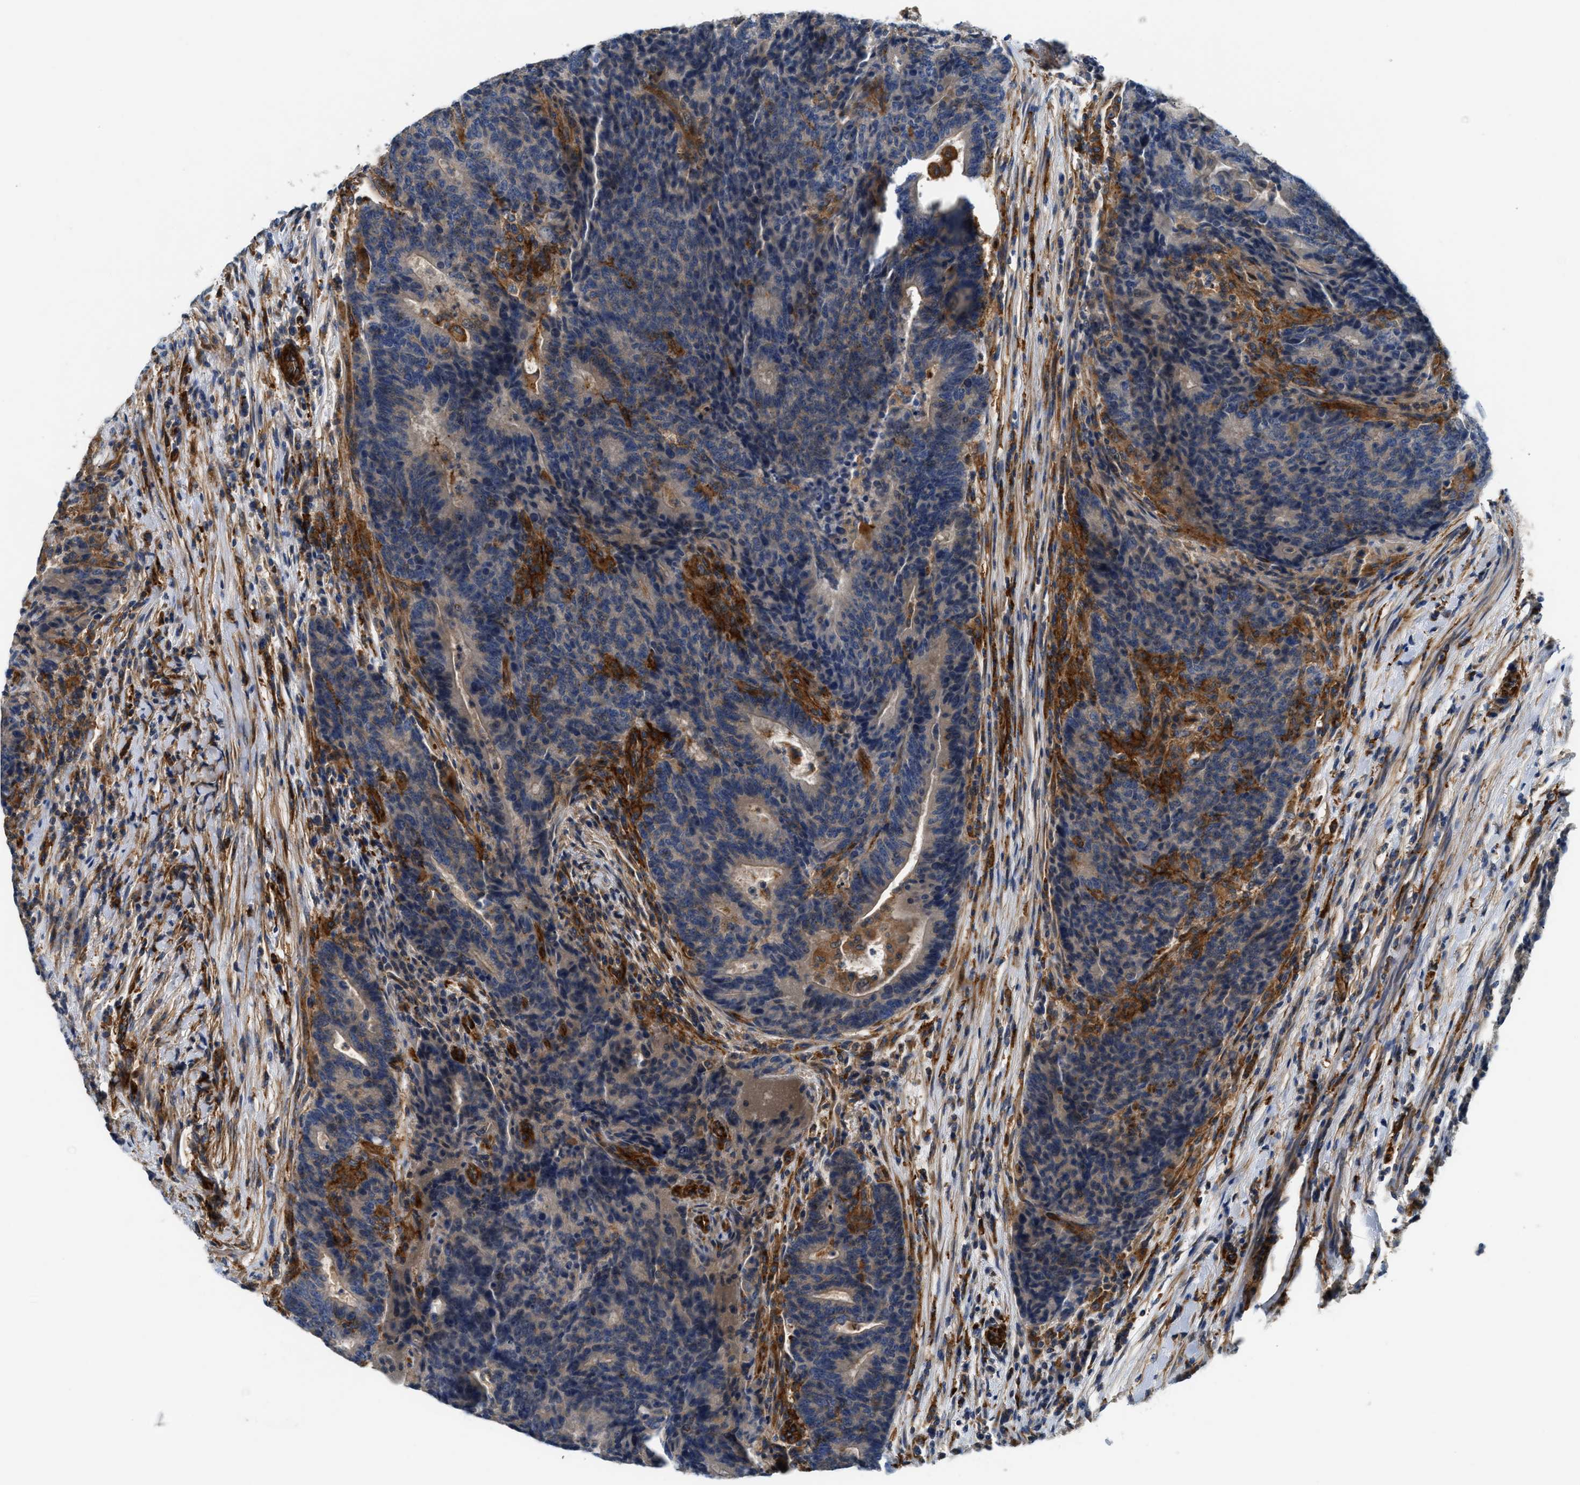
{"staining": {"intensity": "negative", "quantity": "none", "location": "none"}, "tissue": "colorectal cancer", "cell_type": "Tumor cells", "image_type": "cancer", "snomed": [{"axis": "morphology", "description": "Normal tissue, NOS"}, {"axis": "morphology", "description": "Adenocarcinoma, NOS"}, {"axis": "topography", "description": "Colon"}], "caption": "DAB immunohistochemical staining of human colorectal adenocarcinoma demonstrates no significant positivity in tumor cells.", "gene": "NSUN7", "patient": {"sex": "female", "age": 75}}